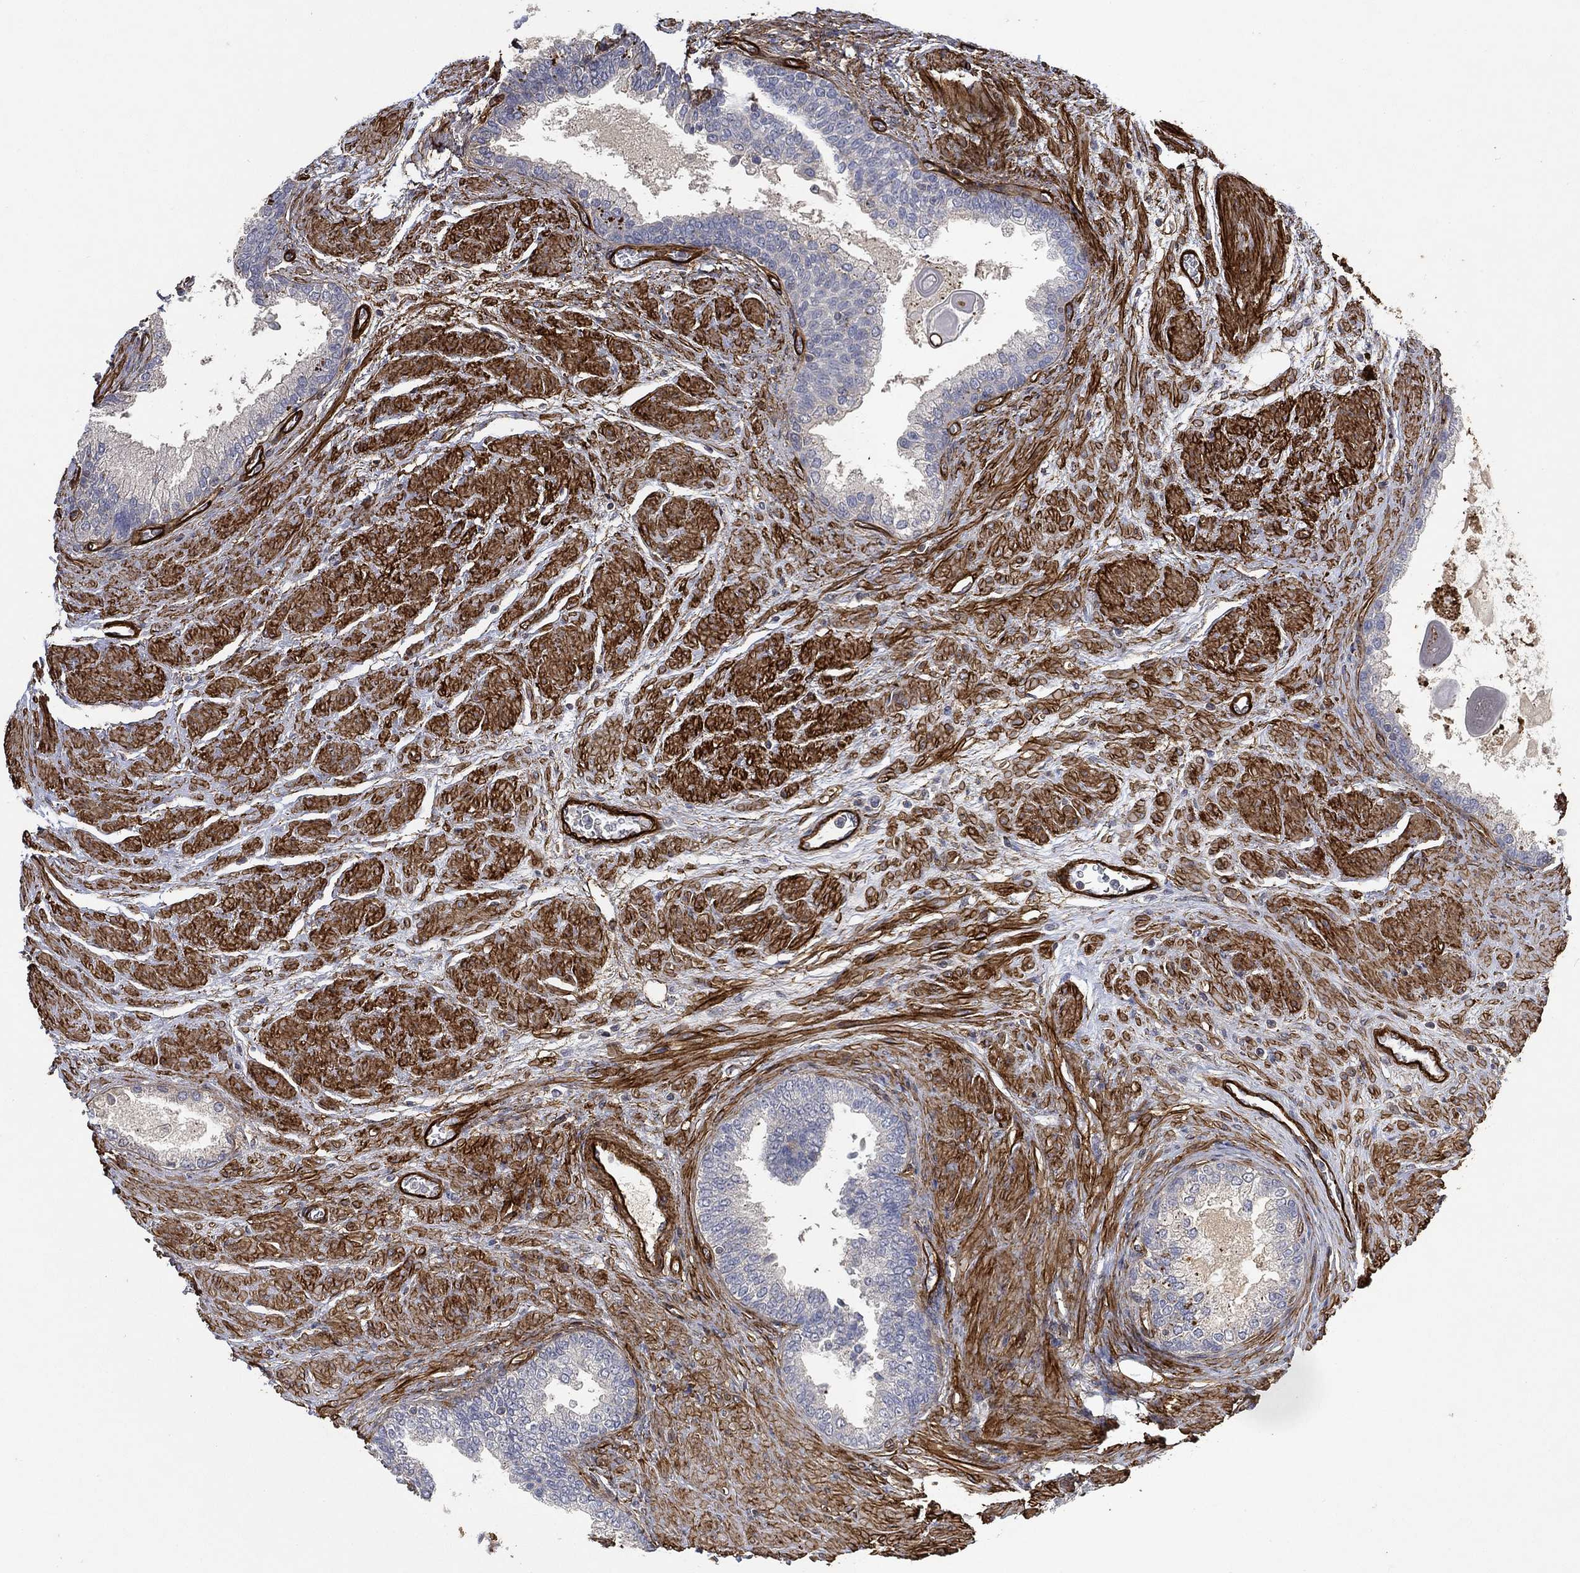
{"staining": {"intensity": "negative", "quantity": "none", "location": "none"}, "tissue": "prostate cancer", "cell_type": "Tumor cells", "image_type": "cancer", "snomed": [{"axis": "morphology", "description": "Adenocarcinoma, NOS"}, {"axis": "topography", "description": "Prostate and seminal vesicle, NOS"}, {"axis": "topography", "description": "Prostate"}], "caption": "Tumor cells are negative for brown protein staining in prostate cancer (adenocarcinoma).", "gene": "COL4A2", "patient": {"sex": "male", "age": 62}}